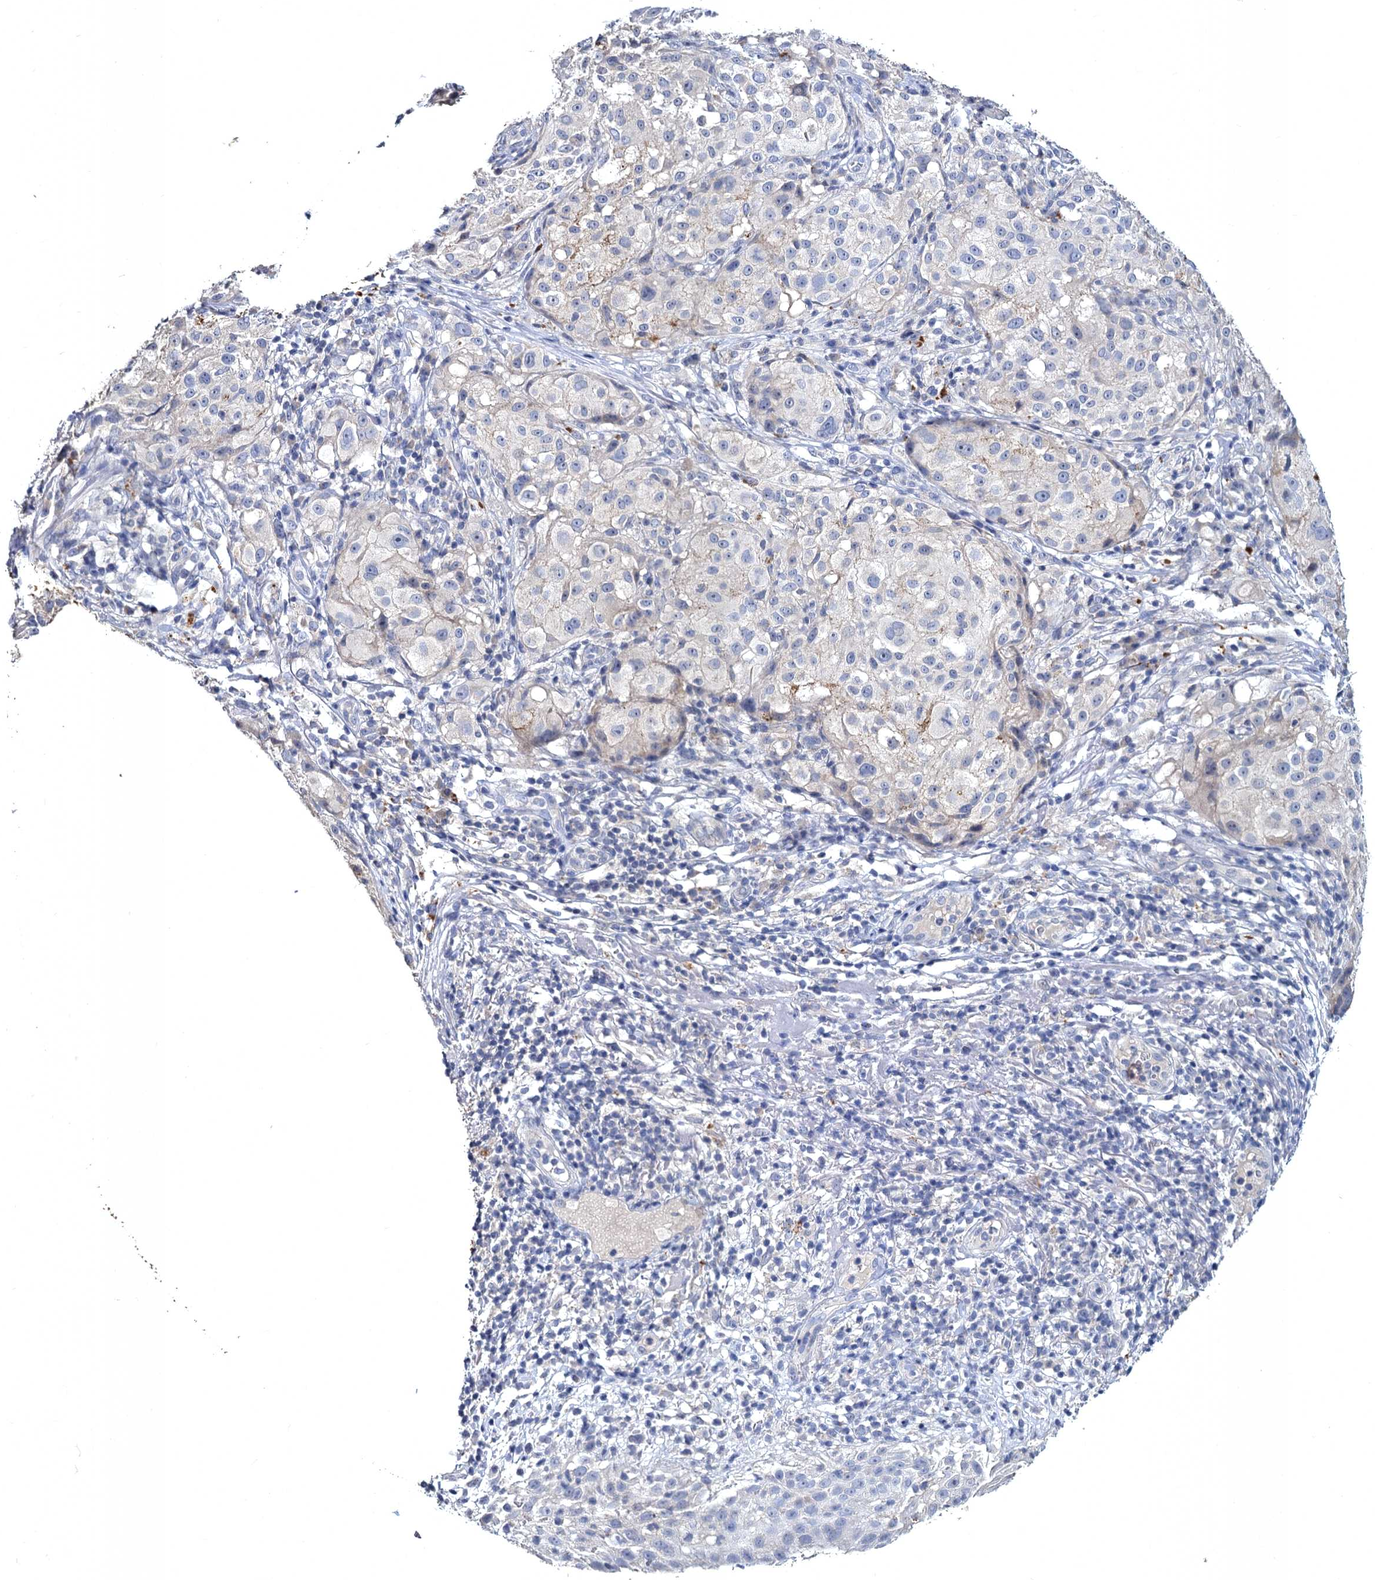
{"staining": {"intensity": "negative", "quantity": "none", "location": "none"}, "tissue": "melanoma", "cell_type": "Tumor cells", "image_type": "cancer", "snomed": [{"axis": "morphology", "description": "Necrosis, NOS"}, {"axis": "morphology", "description": "Malignant melanoma, NOS"}, {"axis": "topography", "description": "Skin"}], "caption": "A micrograph of human melanoma is negative for staining in tumor cells. (Immunohistochemistry (ihc), brightfield microscopy, high magnification).", "gene": "ATP9A", "patient": {"sex": "female", "age": 87}}